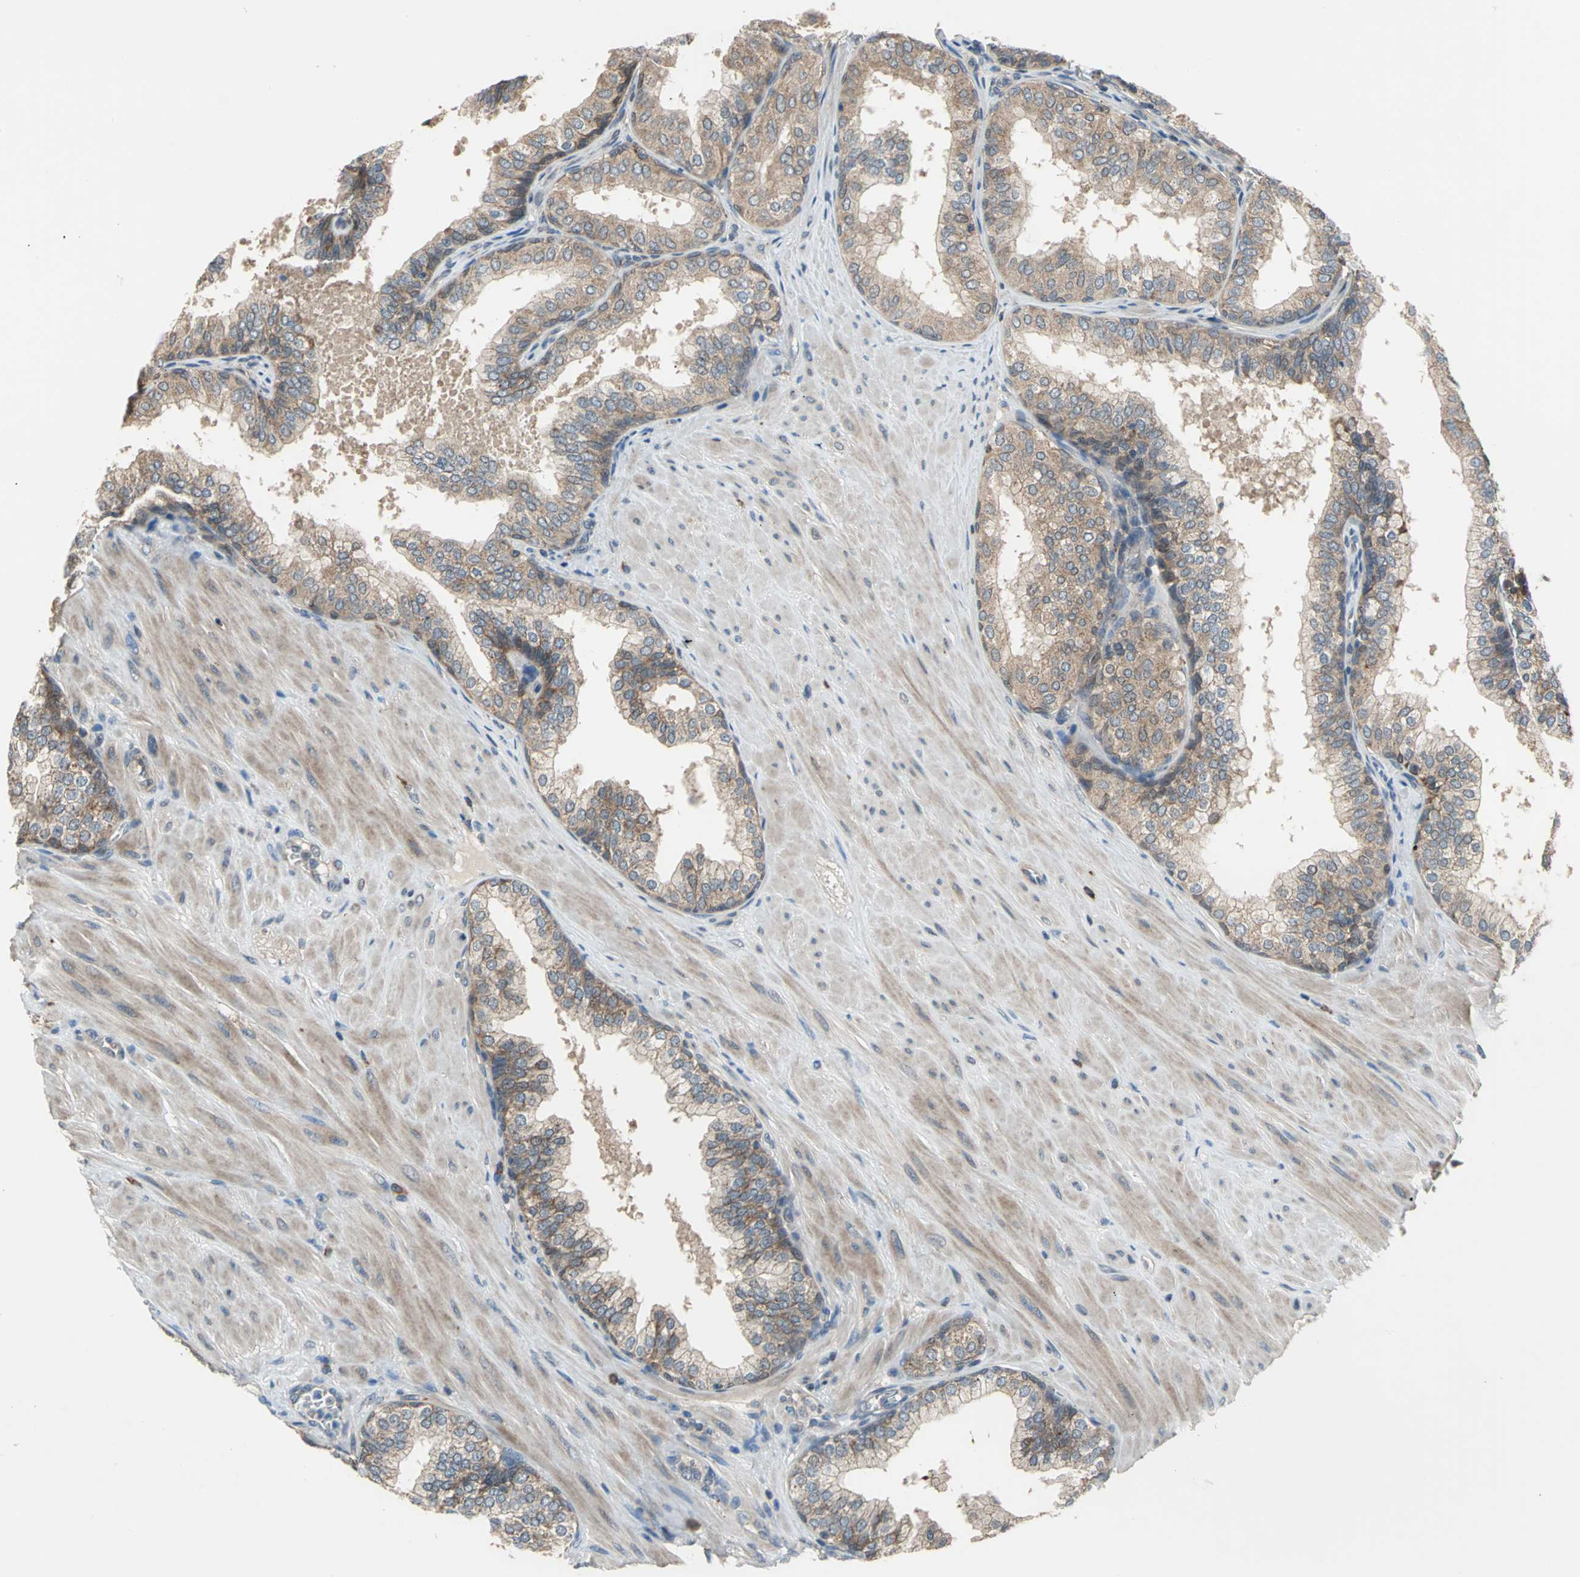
{"staining": {"intensity": "strong", "quantity": ">75%", "location": "cytoplasmic/membranous"}, "tissue": "prostate", "cell_type": "Glandular cells", "image_type": "normal", "snomed": [{"axis": "morphology", "description": "Normal tissue, NOS"}, {"axis": "topography", "description": "Prostate"}], "caption": "Immunohistochemistry staining of normal prostate, which demonstrates high levels of strong cytoplasmic/membranous expression in about >75% of glandular cells indicating strong cytoplasmic/membranous protein staining. The staining was performed using DAB (3,3'-diaminobenzidine) (brown) for protein detection and nuclei were counterstained in hematoxylin (blue).", "gene": "TRAK1", "patient": {"sex": "male", "age": 60}}